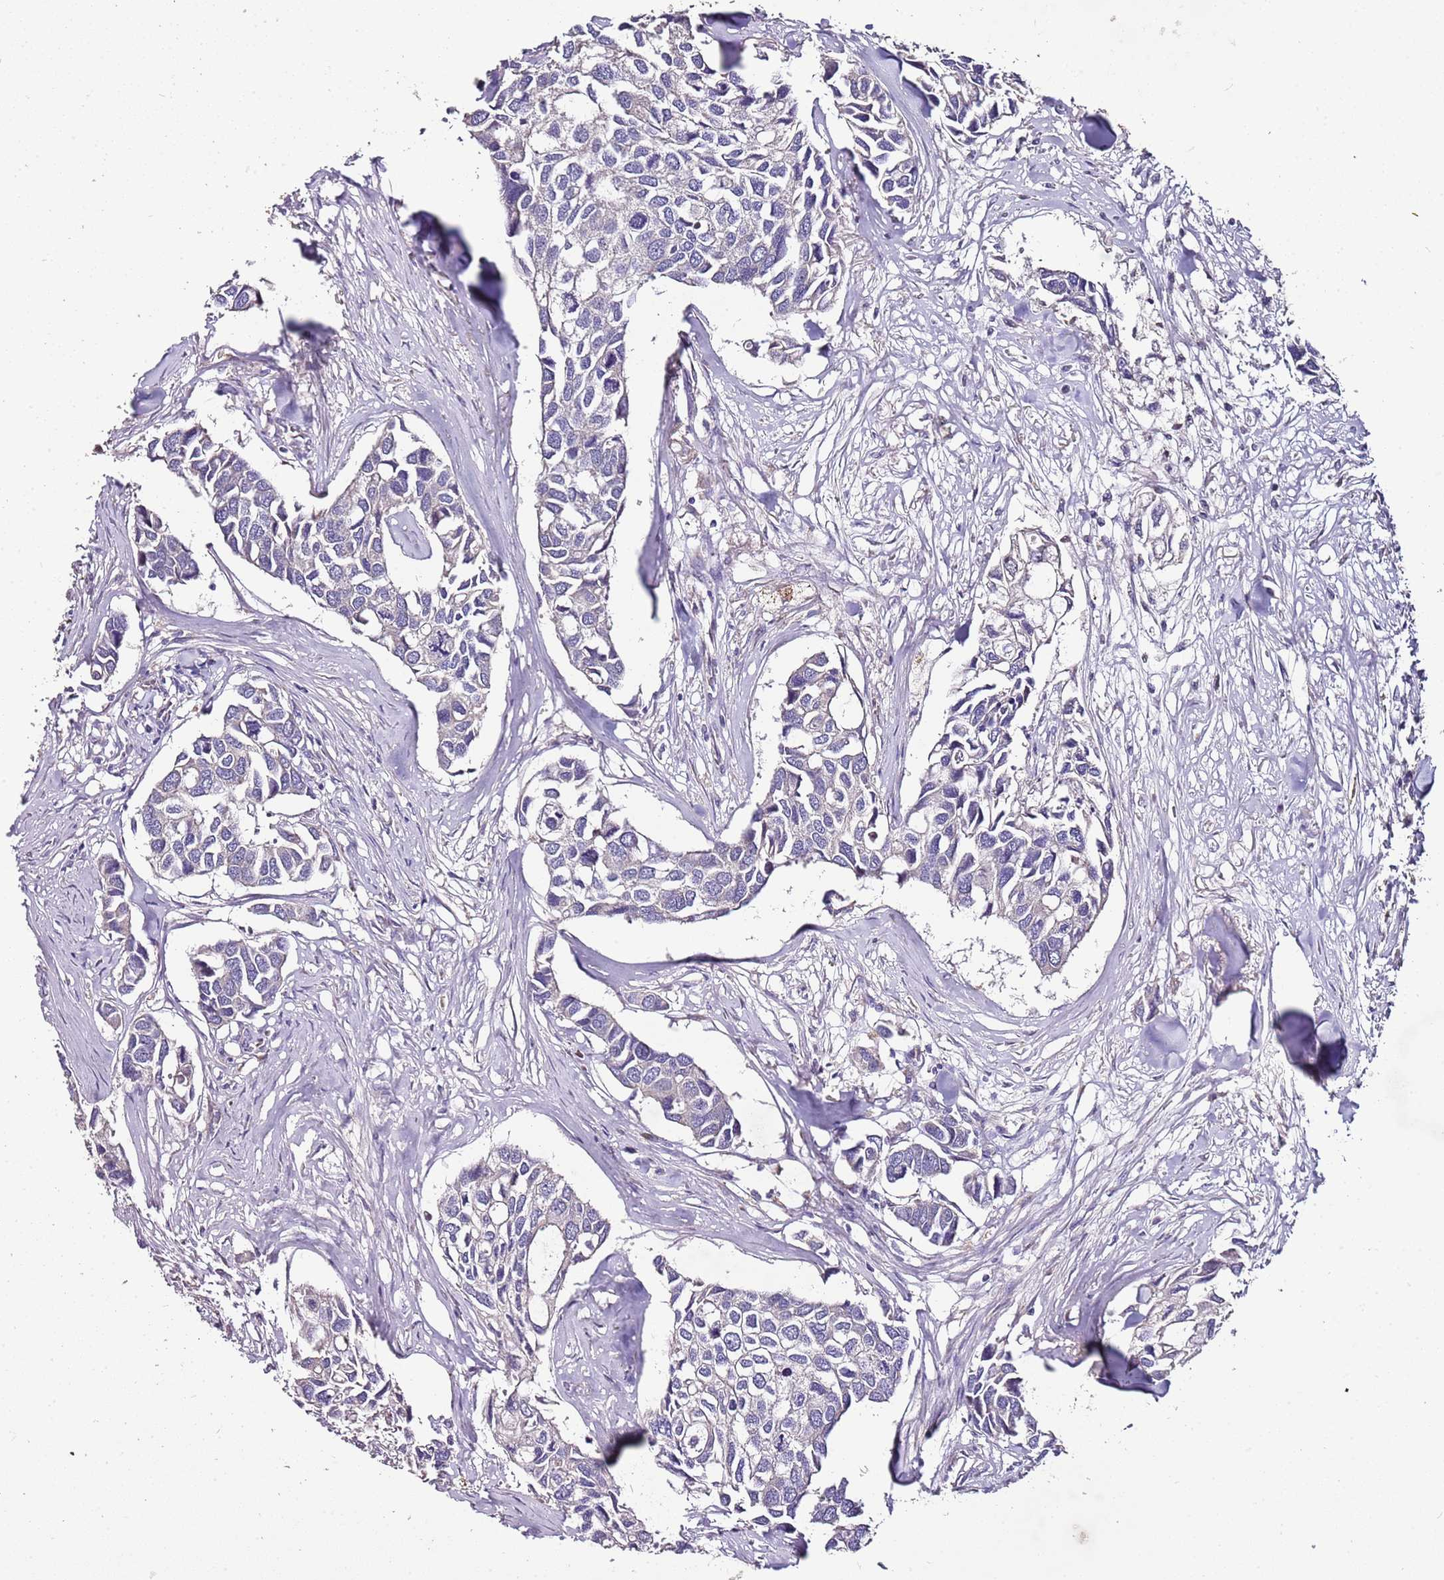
{"staining": {"intensity": "negative", "quantity": "none", "location": "none"}, "tissue": "breast cancer", "cell_type": "Tumor cells", "image_type": "cancer", "snomed": [{"axis": "morphology", "description": "Duct carcinoma"}, {"axis": "topography", "description": "Breast"}], "caption": "Micrograph shows no significant protein staining in tumor cells of breast invasive ductal carcinoma.", "gene": "FAM20A", "patient": {"sex": "female", "age": 83}}